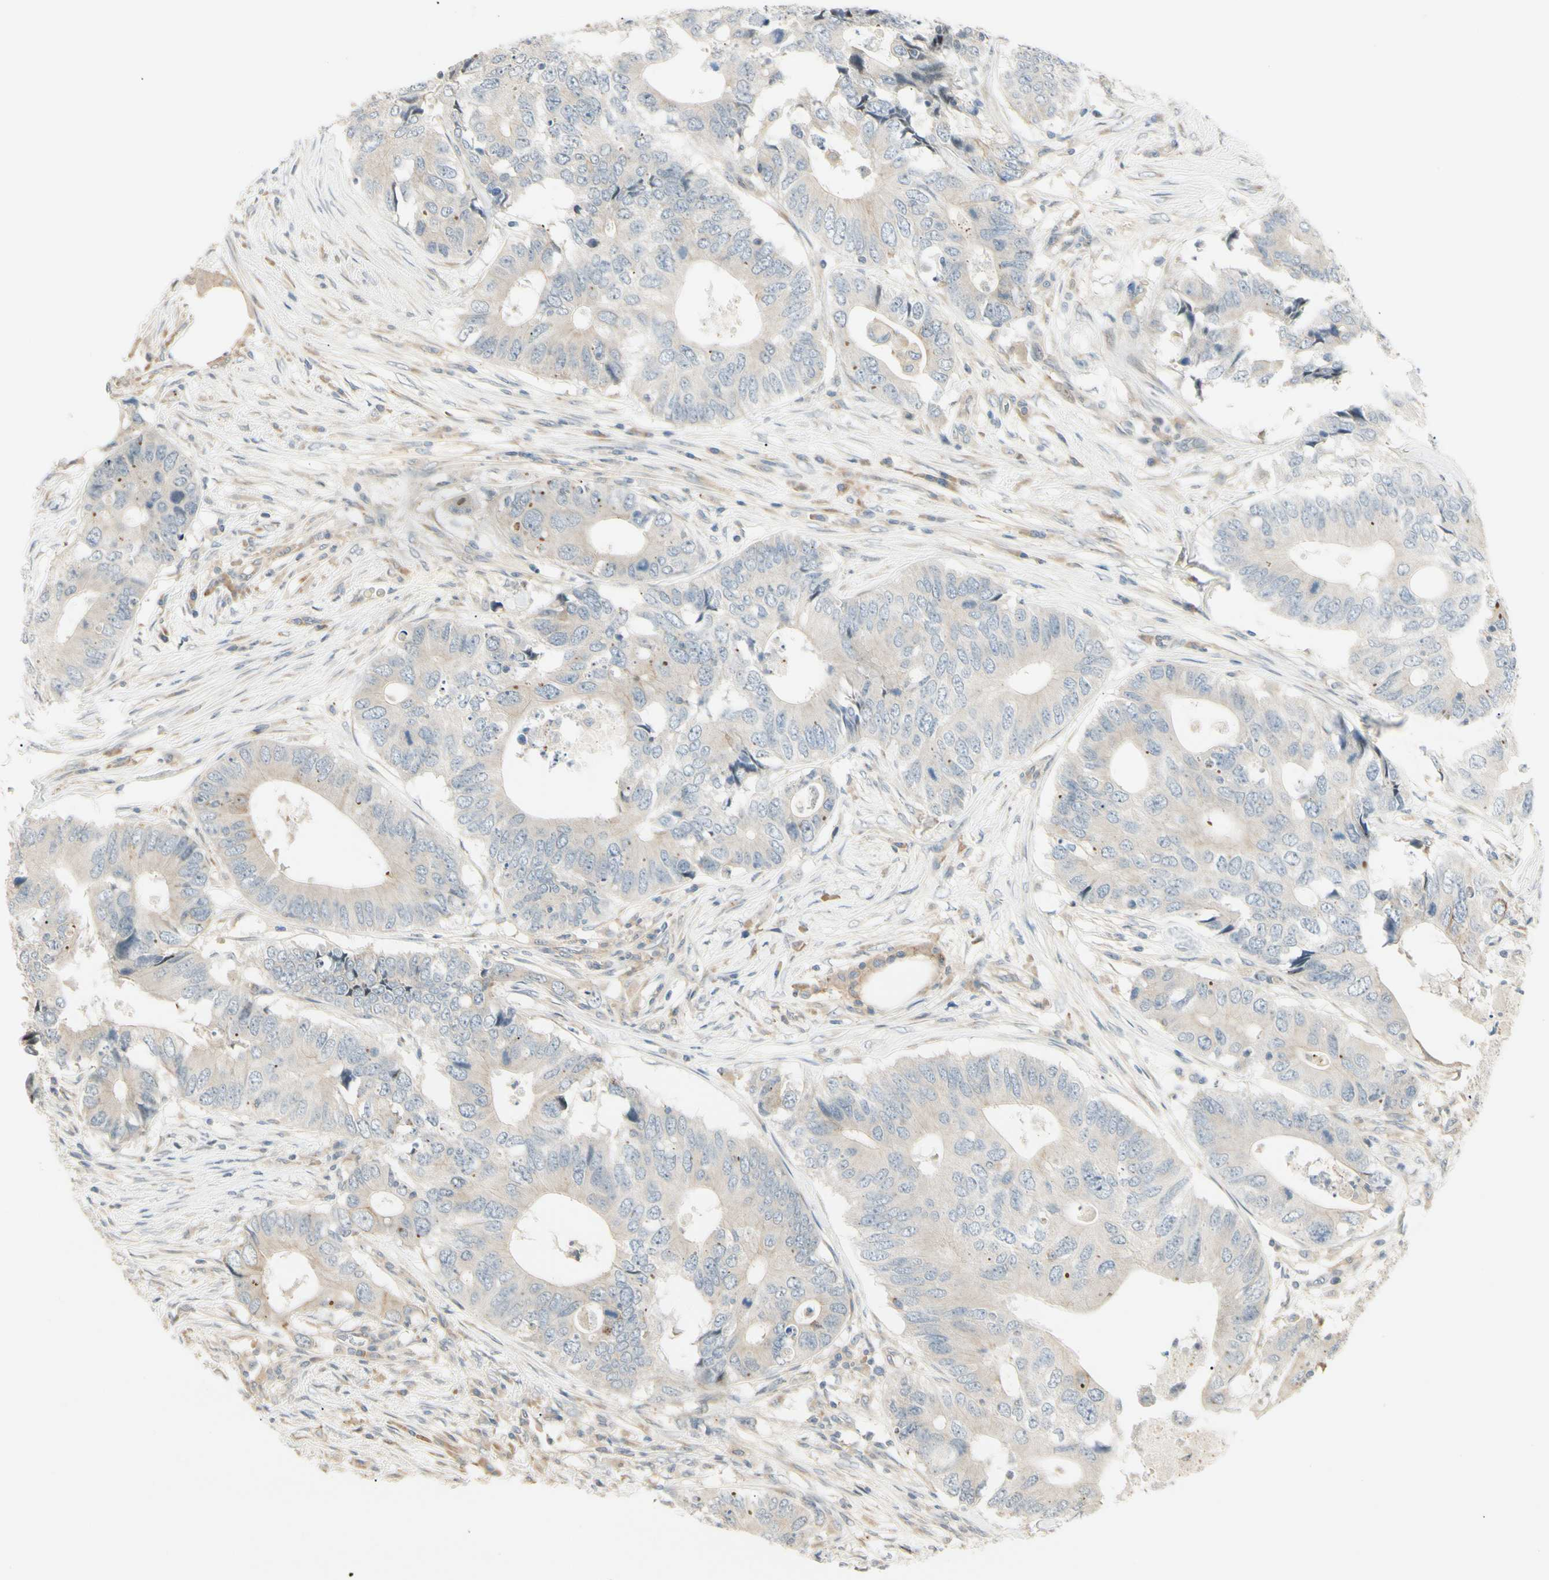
{"staining": {"intensity": "negative", "quantity": "none", "location": "none"}, "tissue": "colorectal cancer", "cell_type": "Tumor cells", "image_type": "cancer", "snomed": [{"axis": "morphology", "description": "Adenocarcinoma, NOS"}, {"axis": "topography", "description": "Colon"}], "caption": "Colorectal cancer (adenocarcinoma) was stained to show a protein in brown. There is no significant staining in tumor cells. (Brightfield microscopy of DAB (3,3'-diaminobenzidine) immunohistochemistry at high magnification).", "gene": "FNDC3B", "patient": {"sex": "male", "age": 71}}